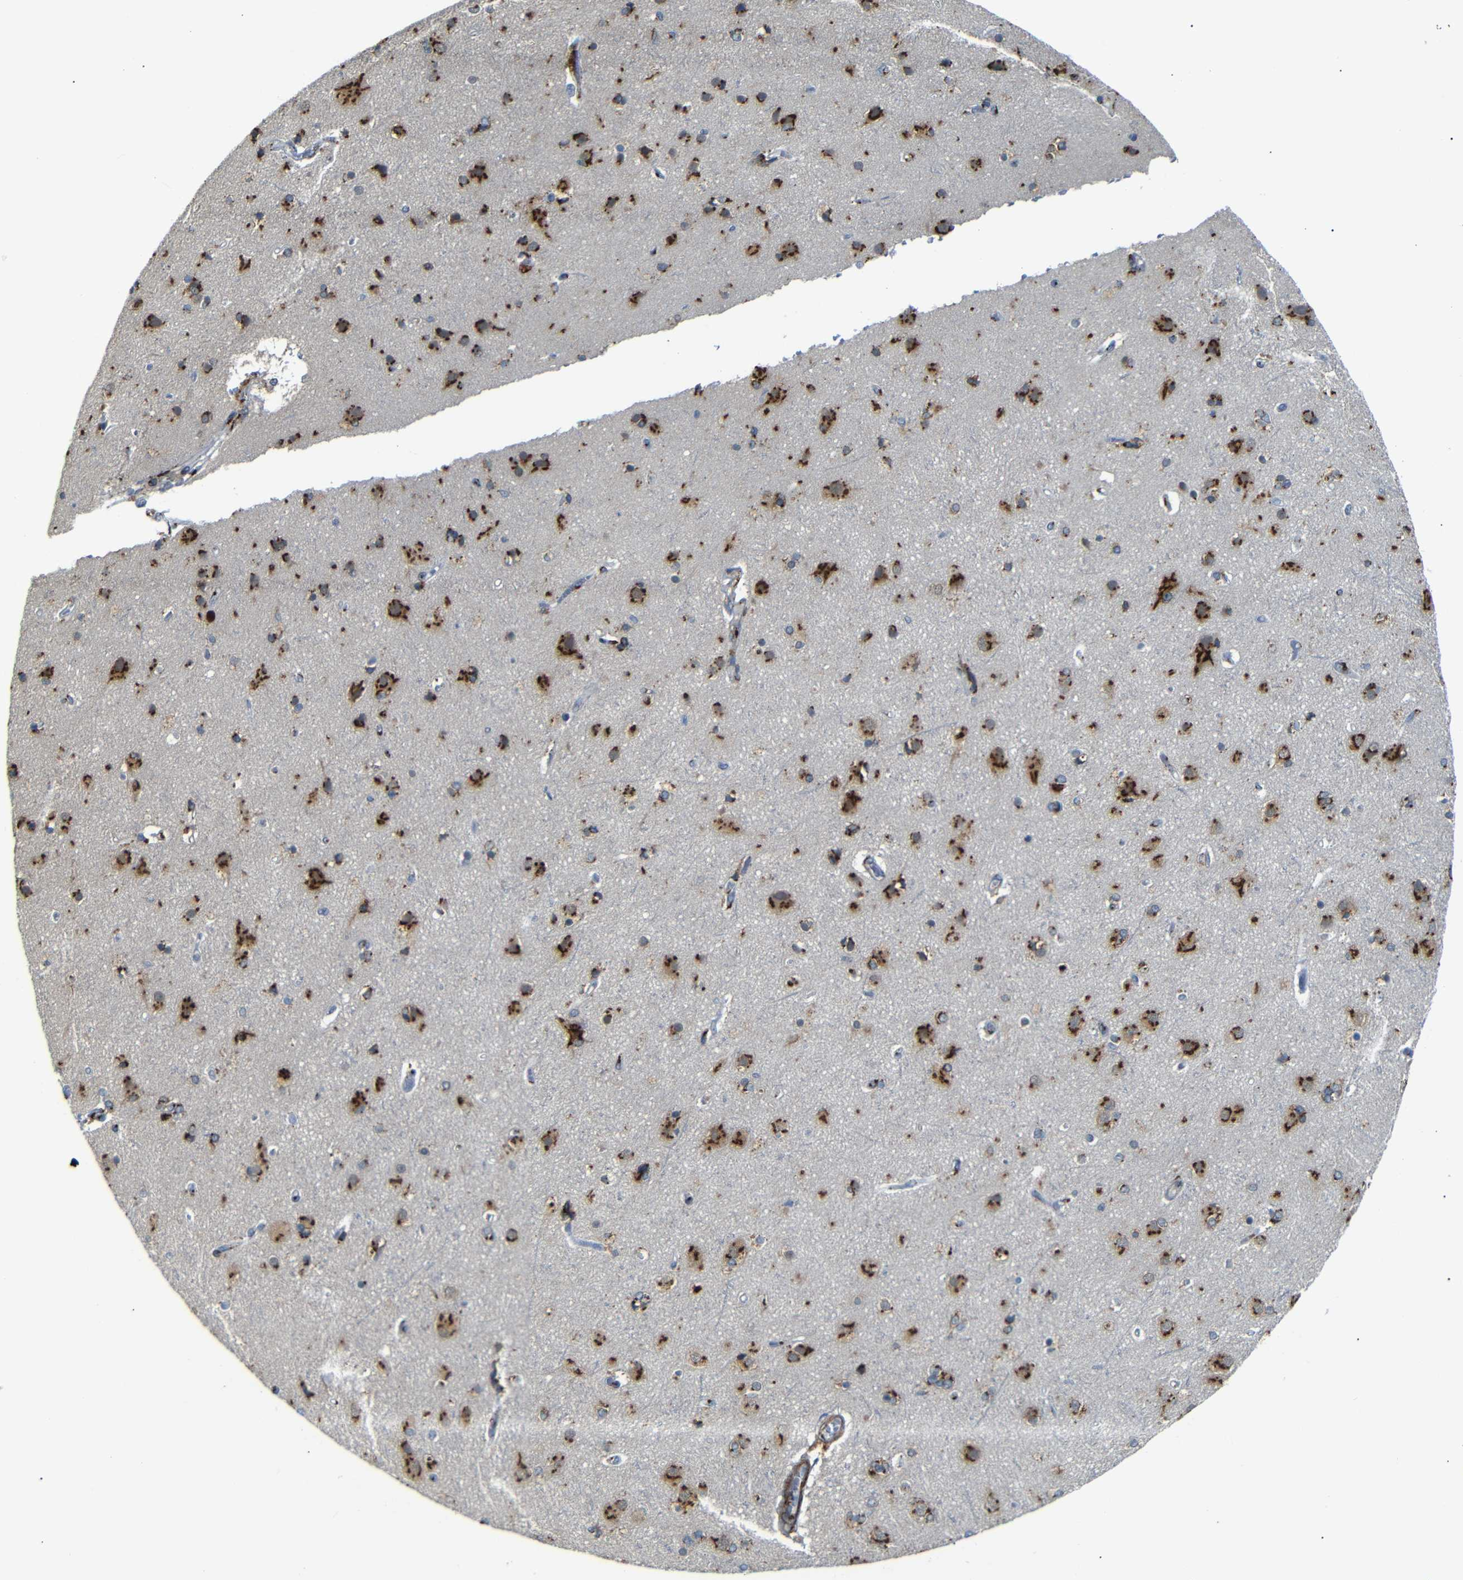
{"staining": {"intensity": "negative", "quantity": "none", "location": "none"}, "tissue": "cerebral cortex", "cell_type": "Endothelial cells", "image_type": "normal", "snomed": [{"axis": "morphology", "description": "Normal tissue, NOS"}, {"axis": "topography", "description": "Cerebral cortex"}], "caption": "Endothelial cells show no significant positivity in benign cerebral cortex. Brightfield microscopy of IHC stained with DAB (3,3'-diaminobenzidine) (brown) and hematoxylin (blue), captured at high magnification.", "gene": "TGOLN2", "patient": {"sex": "female", "age": 54}}